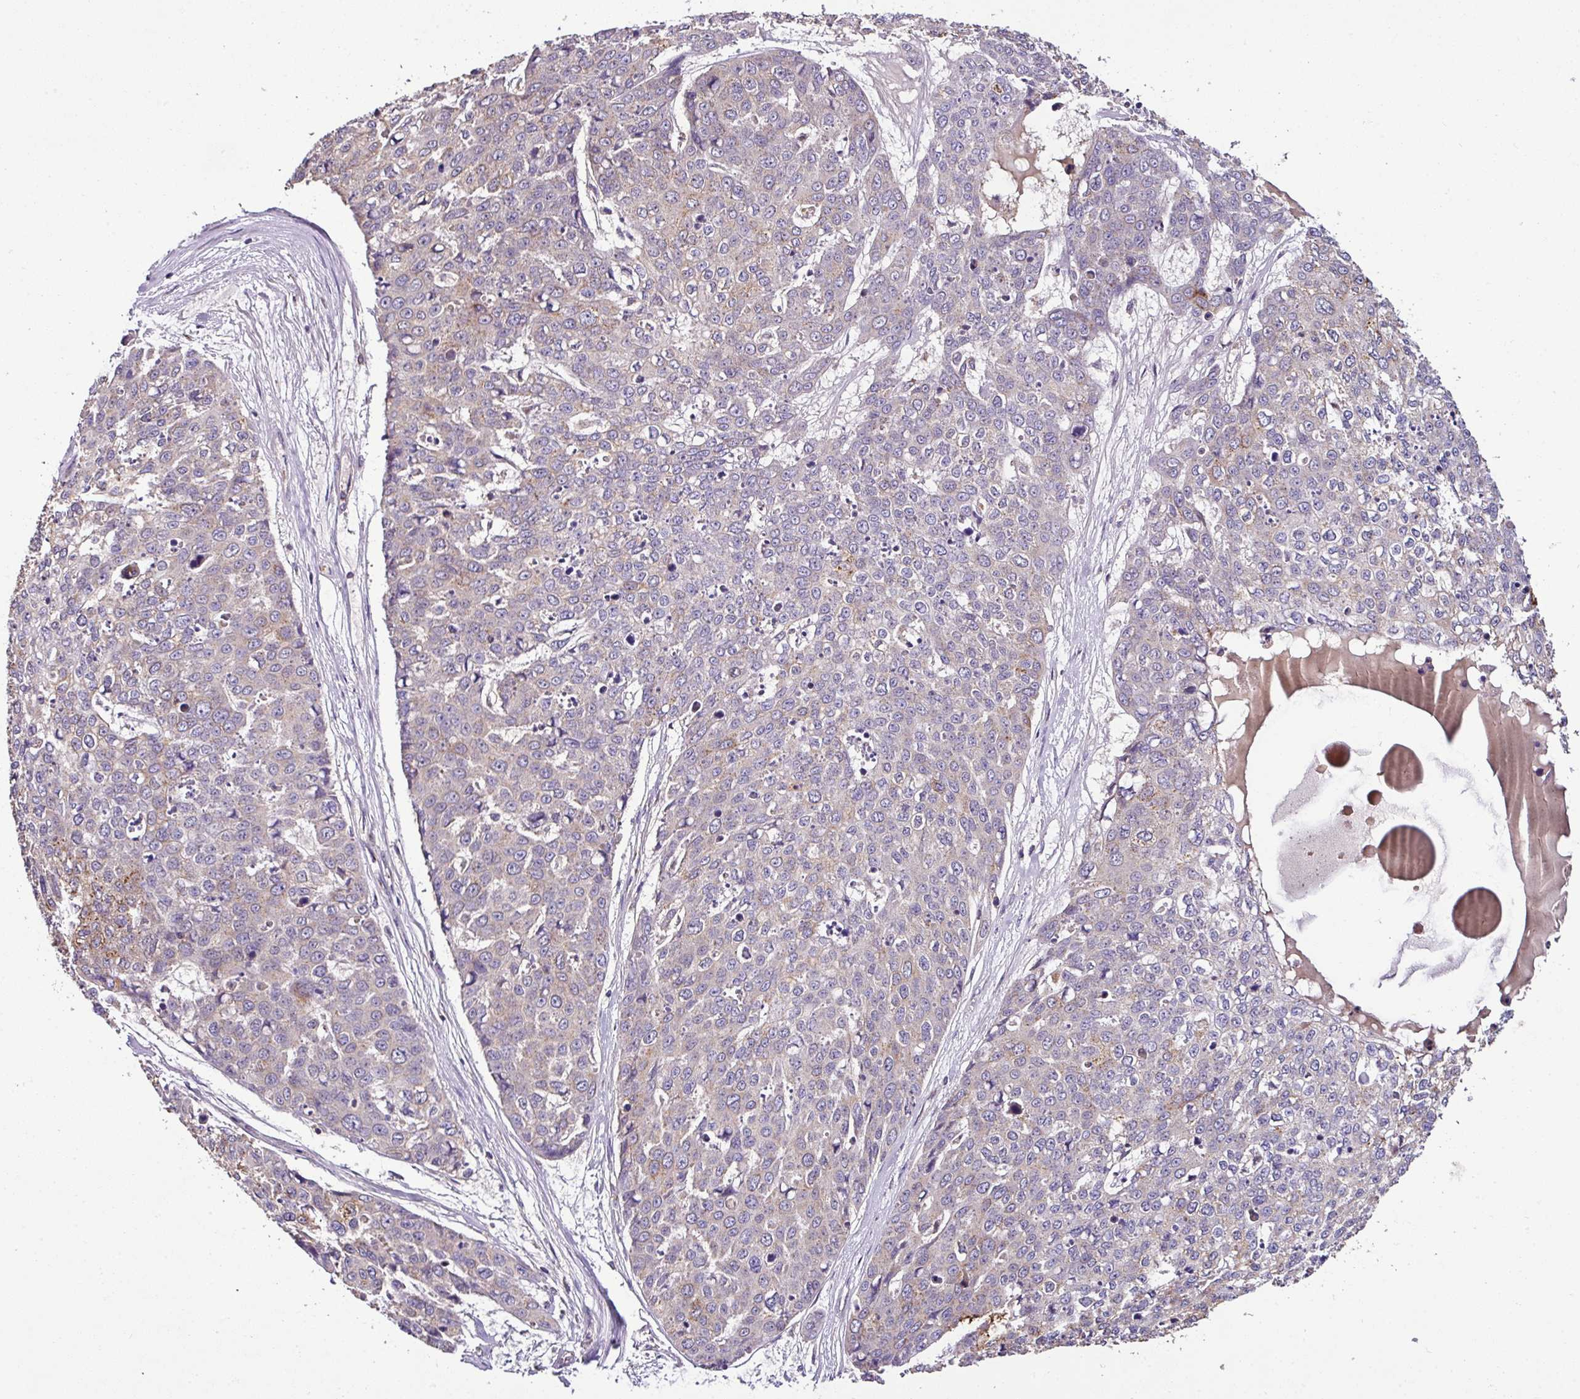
{"staining": {"intensity": "weak", "quantity": "25%-75%", "location": "cytoplasmic/membranous"}, "tissue": "skin cancer", "cell_type": "Tumor cells", "image_type": "cancer", "snomed": [{"axis": "morphology", "description": "Squamous cell carcinoma, NOS"}, {"axis": "topography", "description": "Skin"}], "caption": "Skin cancer tissue shows weak cytoplasmic/membranous staining in approximately 25%-75% of tumor cells Nuclei are stained in blue.", "gene": "CPD", "patient": {"sex": "female", "age": 44}}